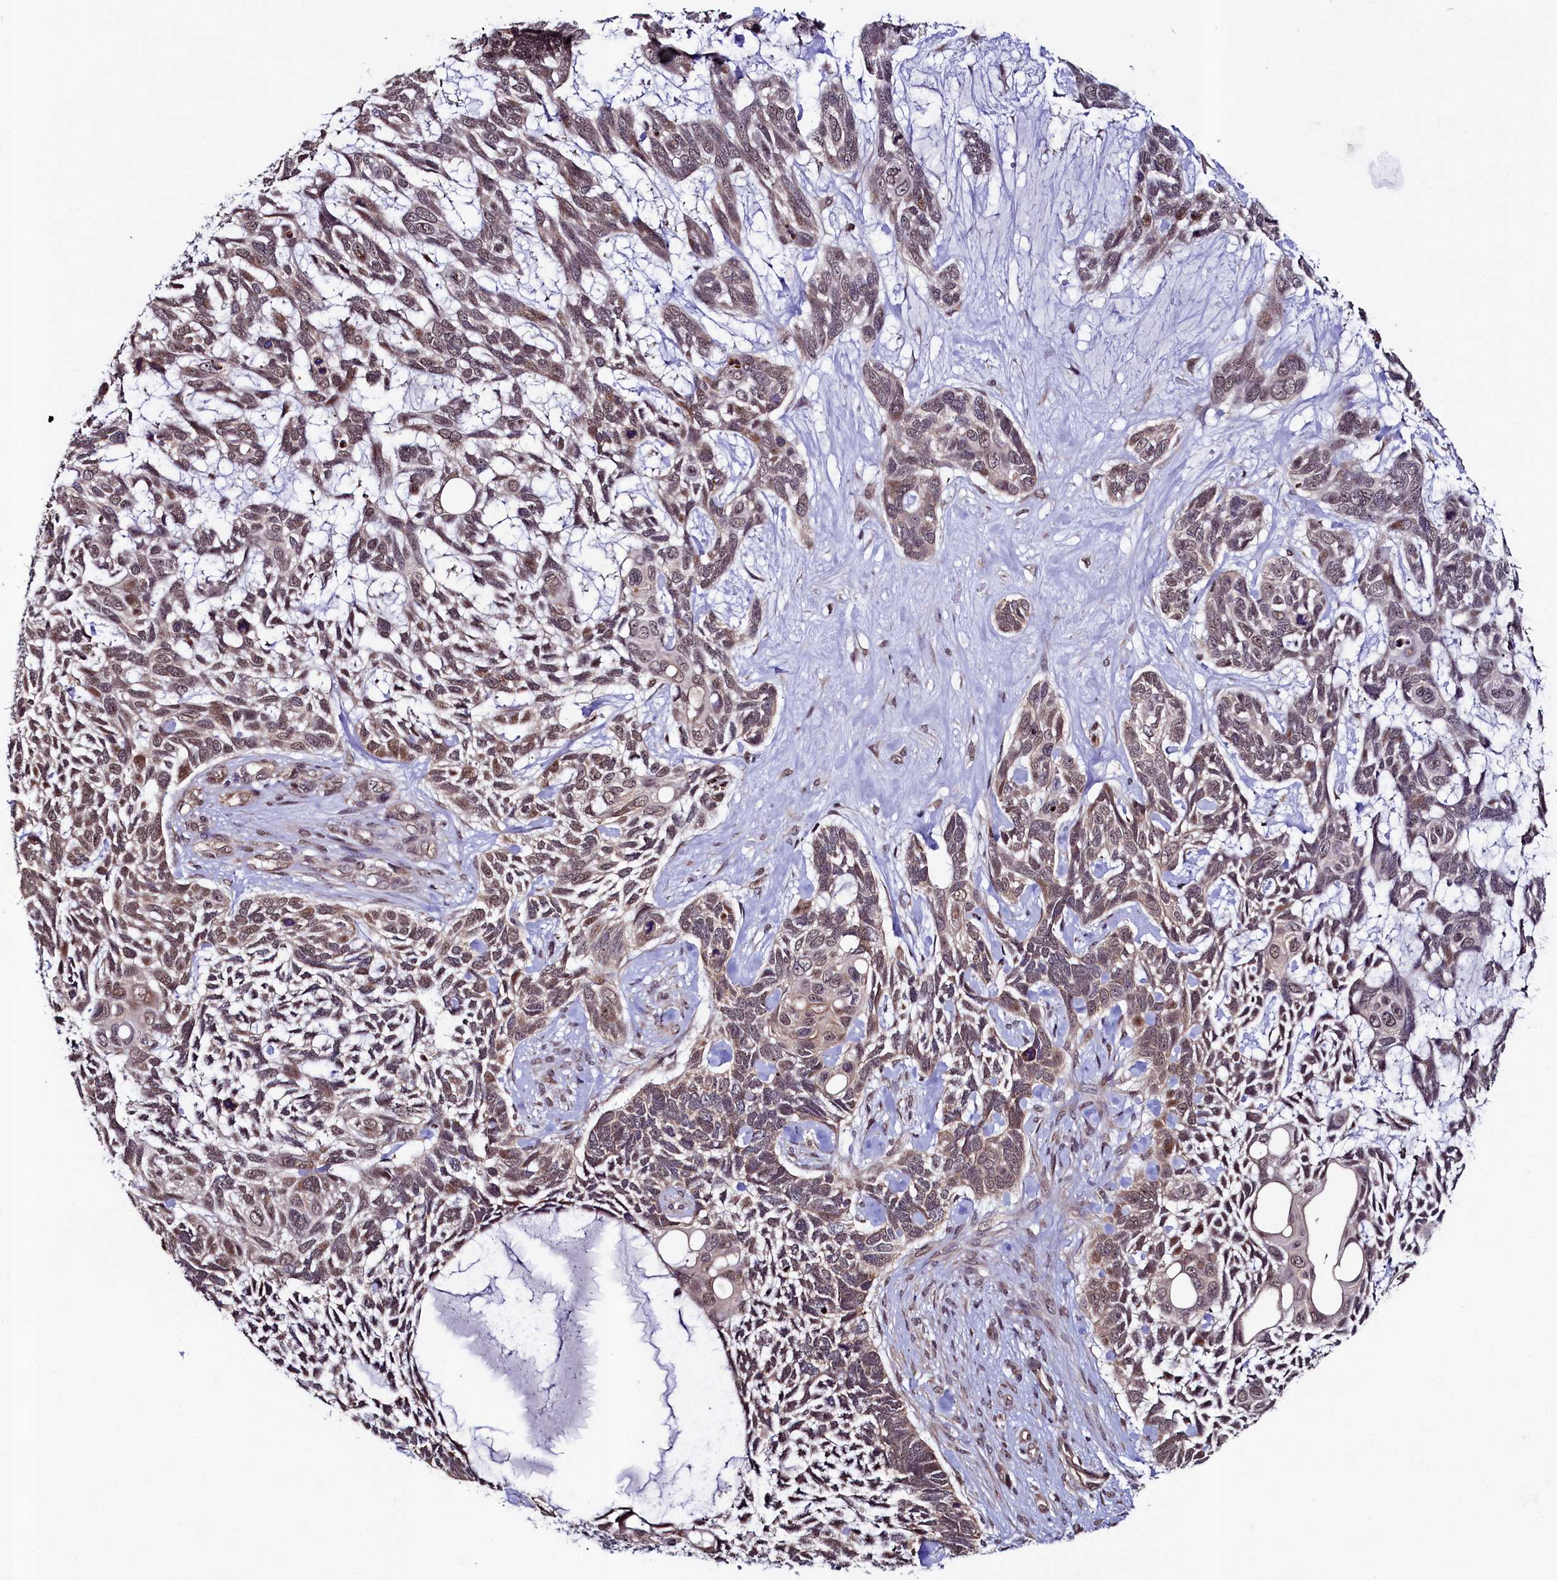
{"staining": {"intensity": "weak", "quantity": ">75%", "location": "cytoplasmic/membranous,nuclear"}, "tissue": "skin cancer", "cell_type": "Tumor cells", "image_type": "cancer", "snomed": [{"axis": "morphology", "description": "Basal cell carcinoma"}, {"axis": "topography", "description": "Skin"}], "caption": "DAB (3,3'-diaminobenzidine) immunohistochemical staining of human skin cancer (basal cell carcinoma) exhibits weak cytoplasmic/membranous and nuclear protein positivity in approximately >75% of tumor cells. (Stains: DAB in brown, nuclei in blue, Microscopy: brightfield microscopy at high magnification).", "gene": "LEO1", "patient": {"sex": "male", "age": 88}}